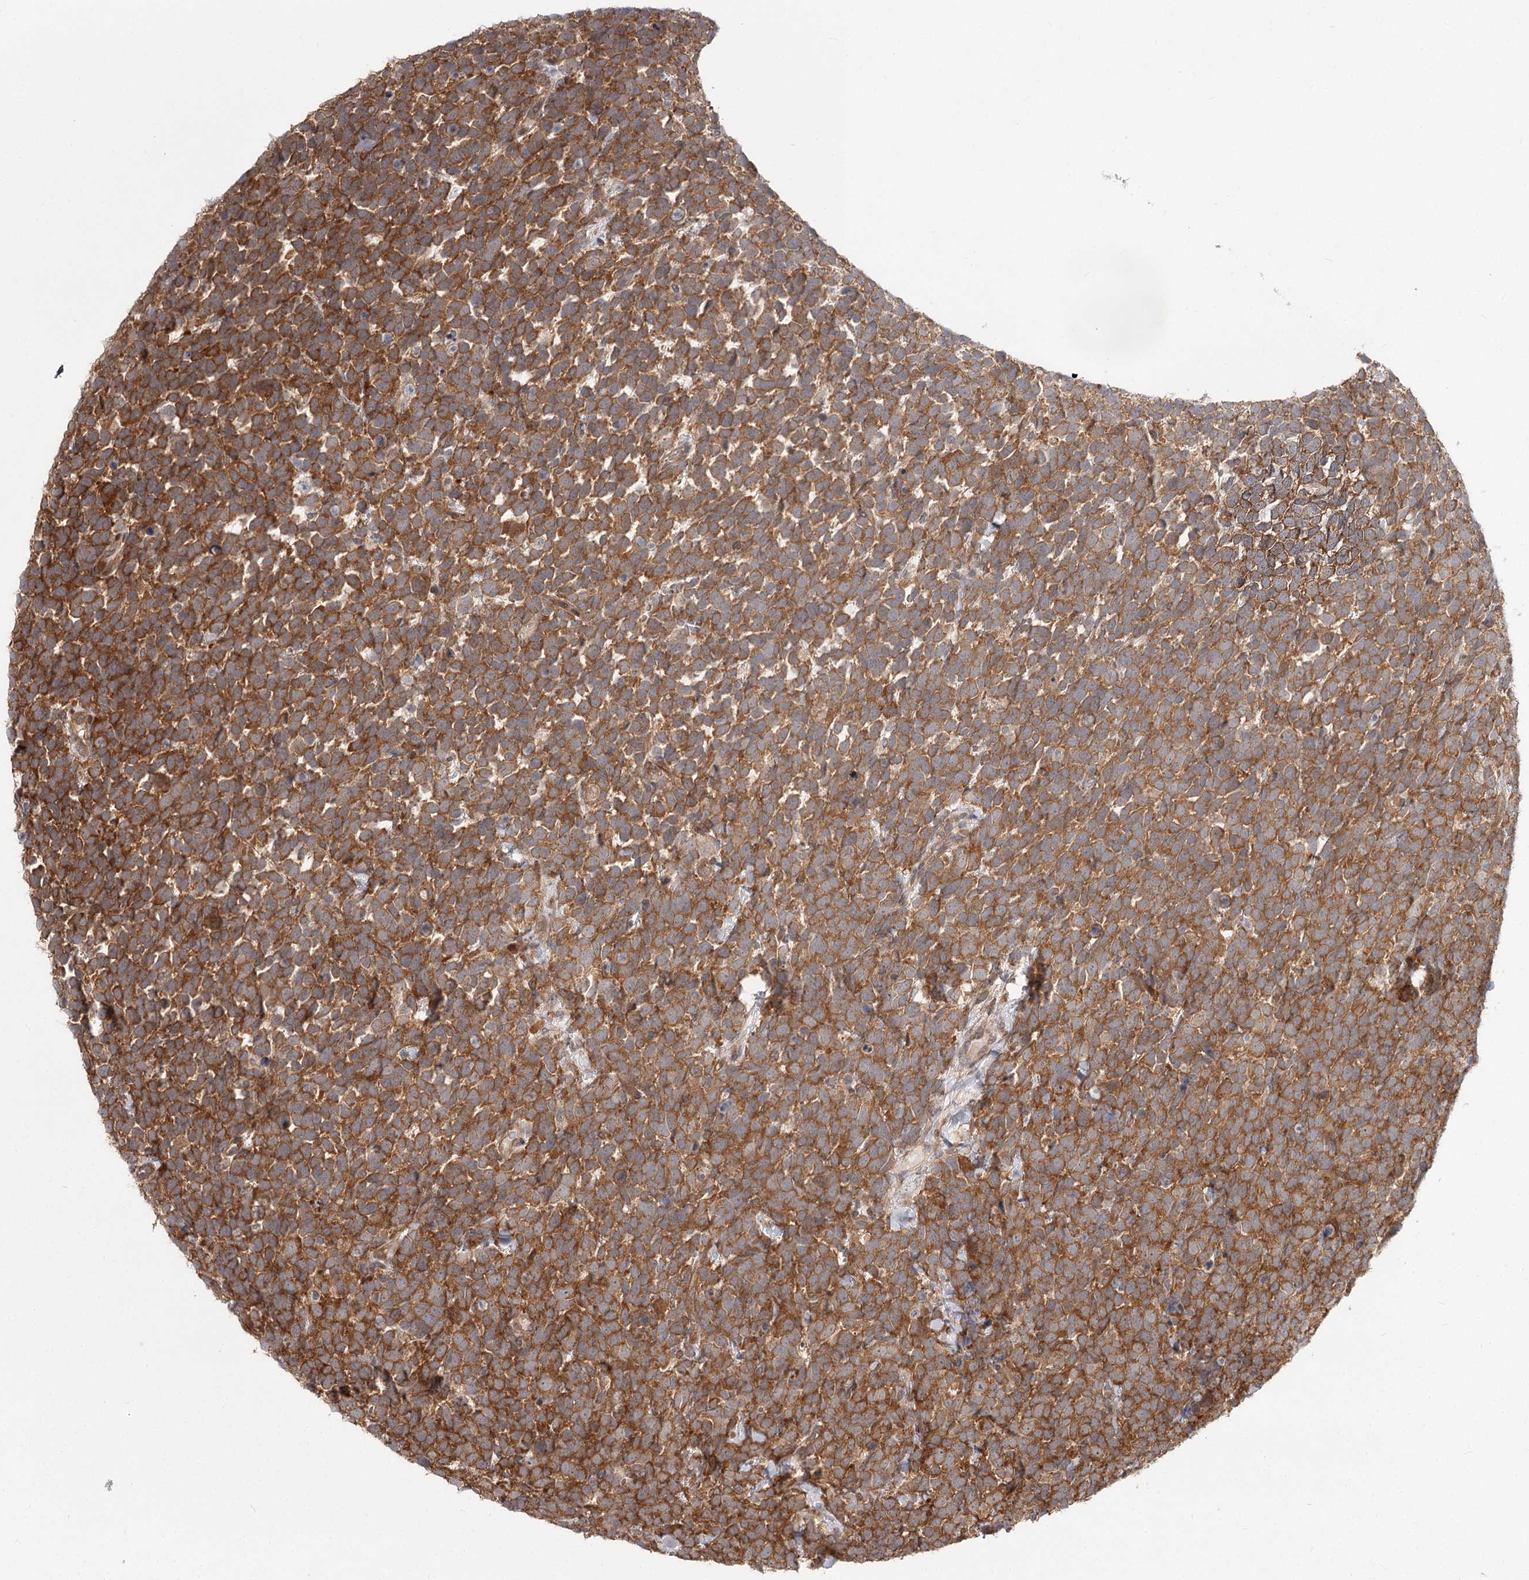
{"staining": {"intensity": "moderate", "quantity": ">75%", "location": "cytoplasmic/membranous"}, "tissue": "urothelial cancer", "cell_type": "Tumor cells", "image_type": "cancer", "snomed": [{"axis": "morphology", "description": "Urothelial carcinoma, High grade"}, {"axis": "topography", "description": "Urinary bladder"}], "caption": "Urothelial cancer stained with a brown dye shows moderate cytoplasmic/membranous positive positivity in approximately >75% of tumor cells.", "gene": "CCNG2", "patient": {"sex": "female", "age": 82}}